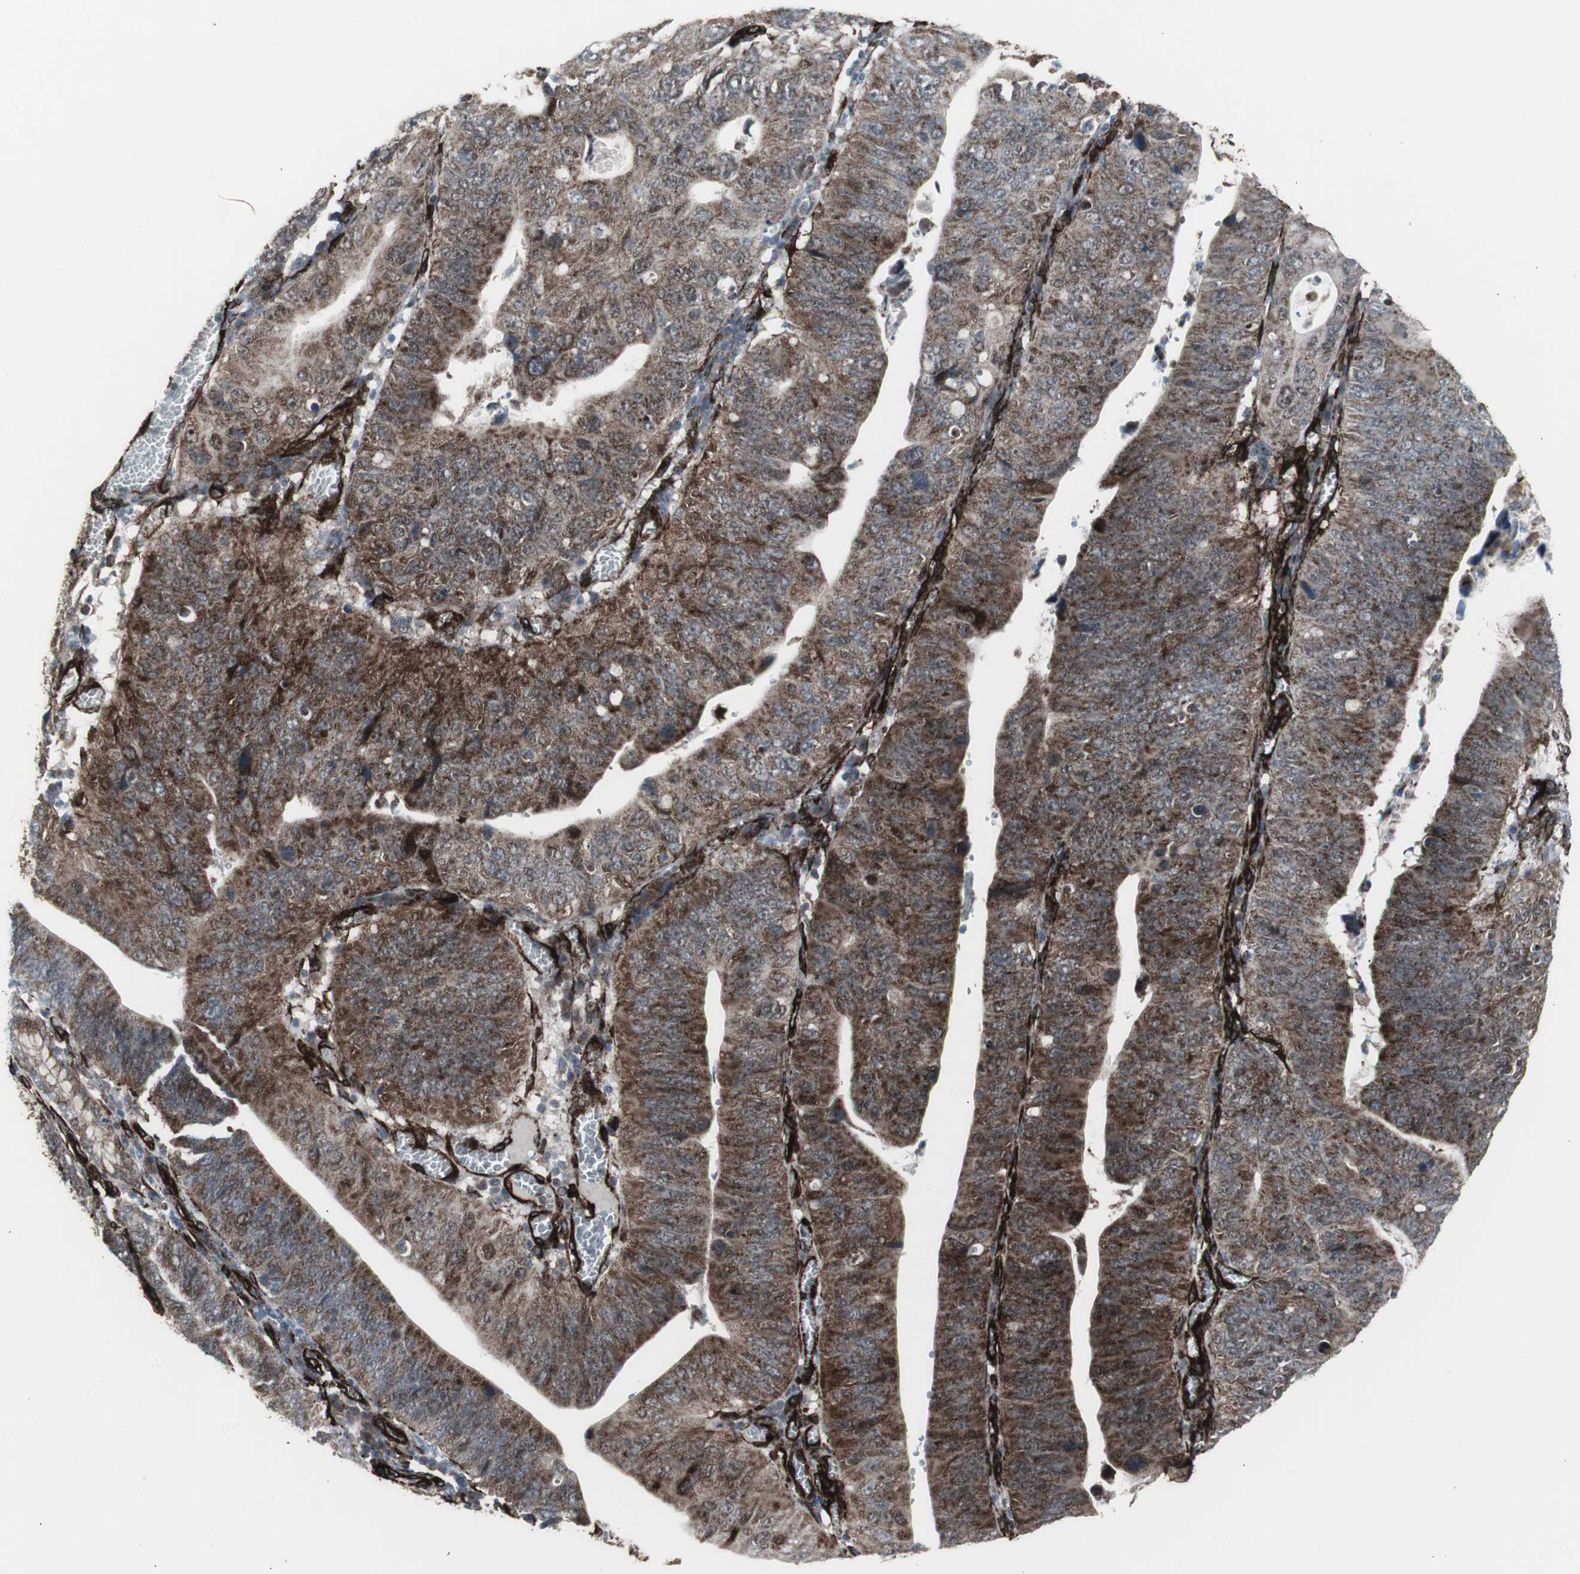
{"staining": {"intensity": "moderate", "quantity": "25%-75%", "location": "cytoplasmic/membranous"}, "tissue": "stomach cancer", "cell_type": "Tumor cells", "image_type": "cancer", "snomed": [{"axis": "morphology", "description": "Adenocarcinoma, NOS"}, {"axis": "topography", "description": "Stomach"}], "caption": "Immunohistochemistry (IHC) image of neoplastic tissue: human stomach adenocarcinoma stained using immunohistochemistry (IHC) exhibits medium levels of moderate protein expression localized specifically in the cytoplasmic/membranous of tumor cells, appearing as a cytoplasmic/membranous brown color.", "gene": "PDGFA", "patient": {"sex": "male", "age": 59}}